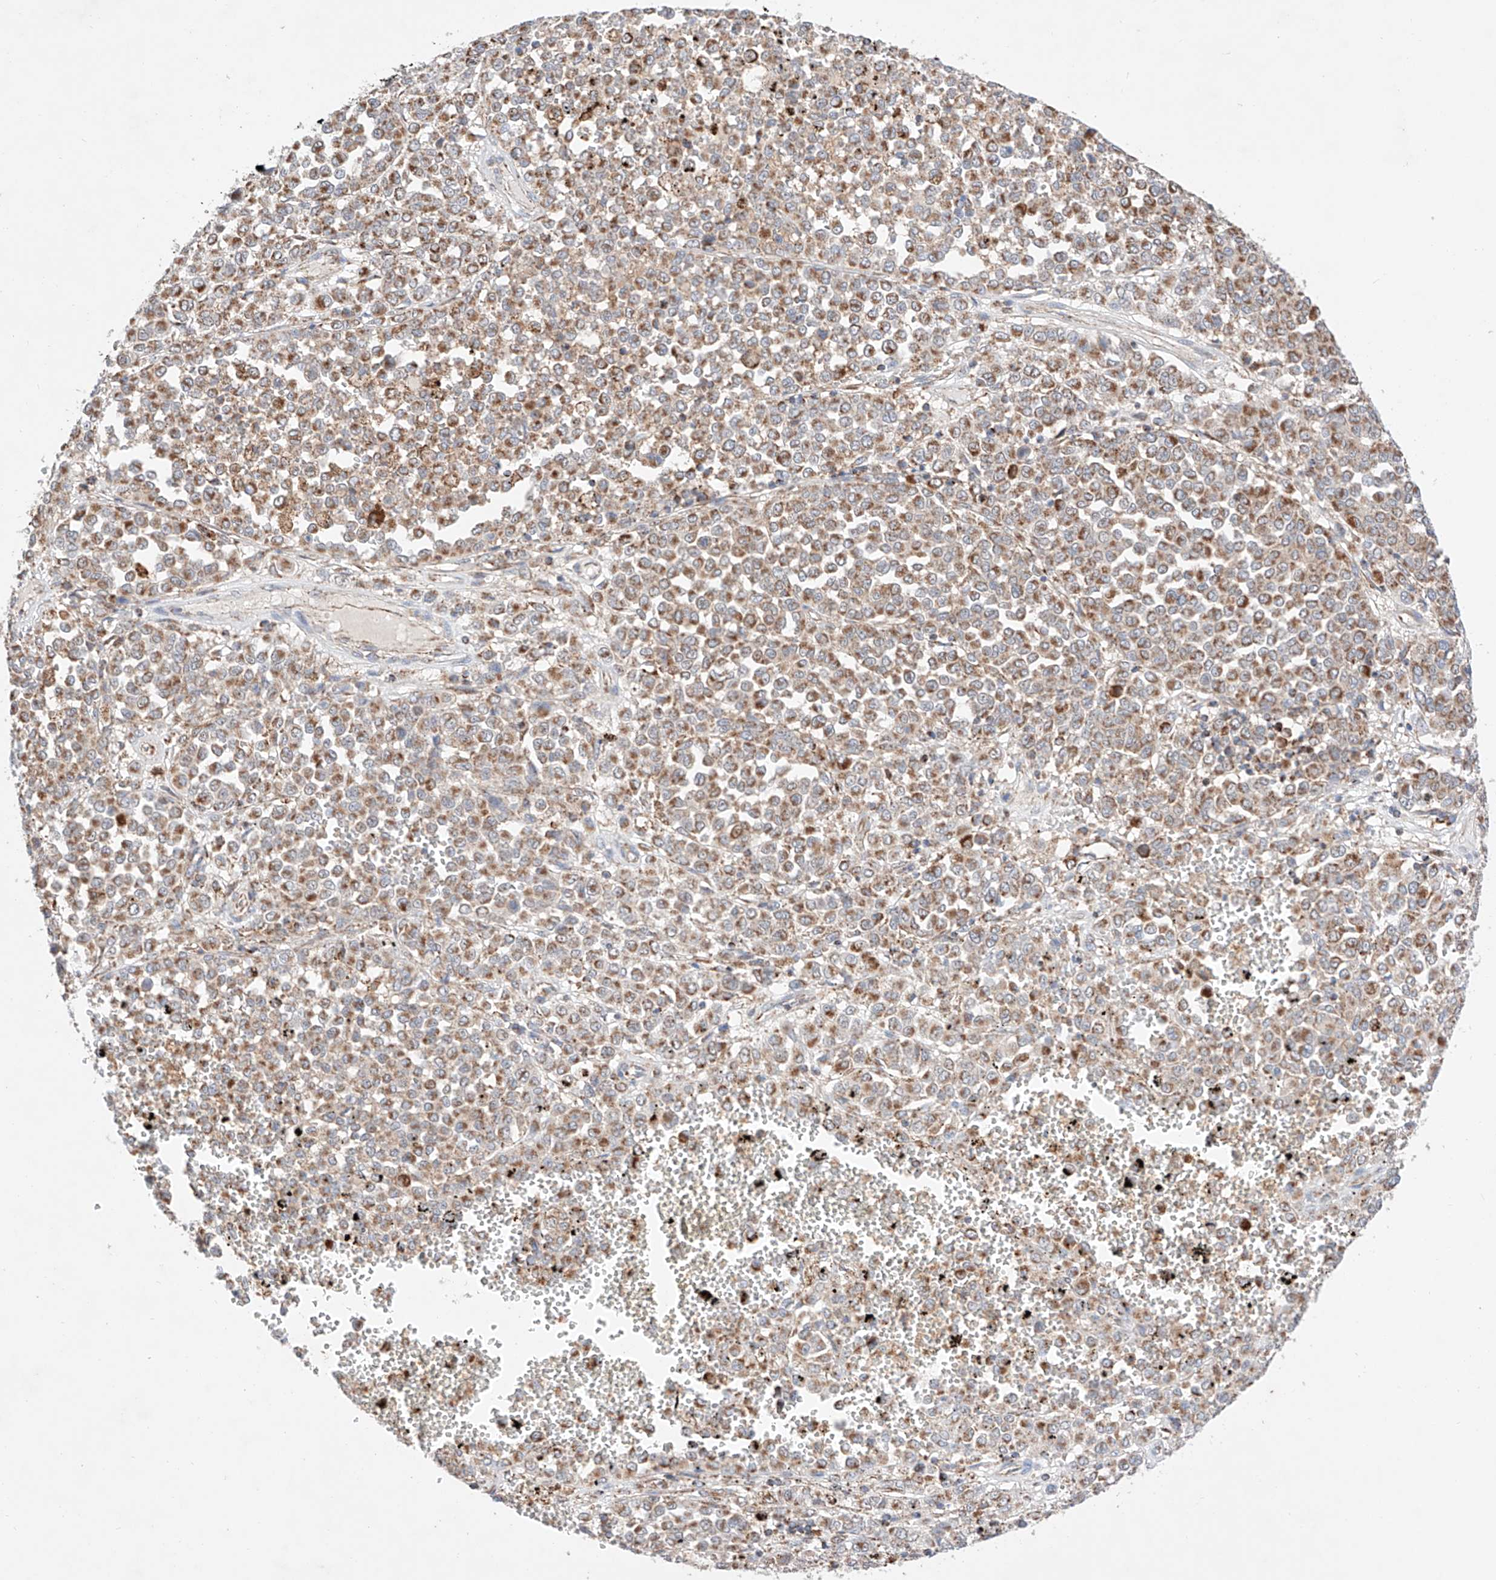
{"staining": {"intensity": "moderate", "quantity": ">75%", "location": "cytoplasmic/membranous"}, "tissue": "melanoma", "cell_type": "Tumor cells", "image_type": "cancer", "snomed": [{"axis": "morphology", "description": "Malignant melanoma, Metastatic site"}, {"axis": "topography", "description": "Pancreas"}], "caption": "Immunohistochemistry (IHC) histopathology image of neoplastic tissue: melanoma stained using IHC displays medium levels of moderate protein expression localized specifically in the cytoplasmic/membranous of tumor cells, appearing as a cytoplasmic/membranous brown color.", "gene": "KTI12", "patient": {"sex": "female", "age": 30}}